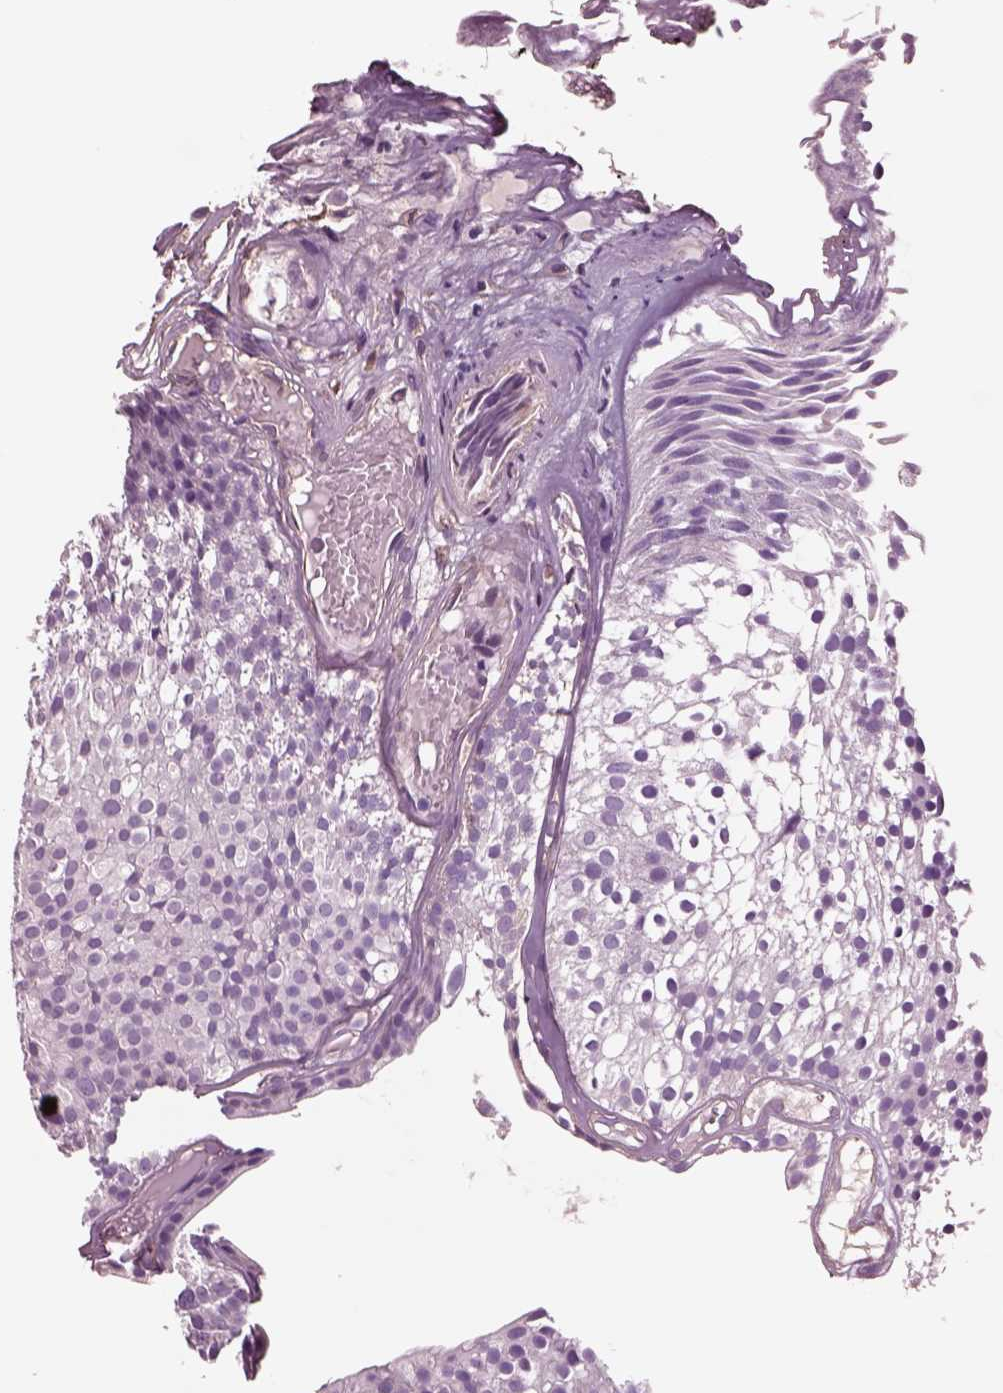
{"staining": {"intensity": "negative", "quantity": "none", "location": "none"}, "tissue": "urothelial cancer", "cell_type": "Tumor cells", "image_type": "cancer", "snomed": [{"axis": "morphology", "description": "Urothelial carcinoma, Low grade"}, {"axis": "topography", "description": "Urinary bladder"}], "caption": "Immunohistochemistry photomicrograph of low-grade urothelial carcinoma stained for a protein (brown), which shows no staining in tumor cells.", "gene": "HTR1B", "patient": {"sex": "male", "age": 63}}